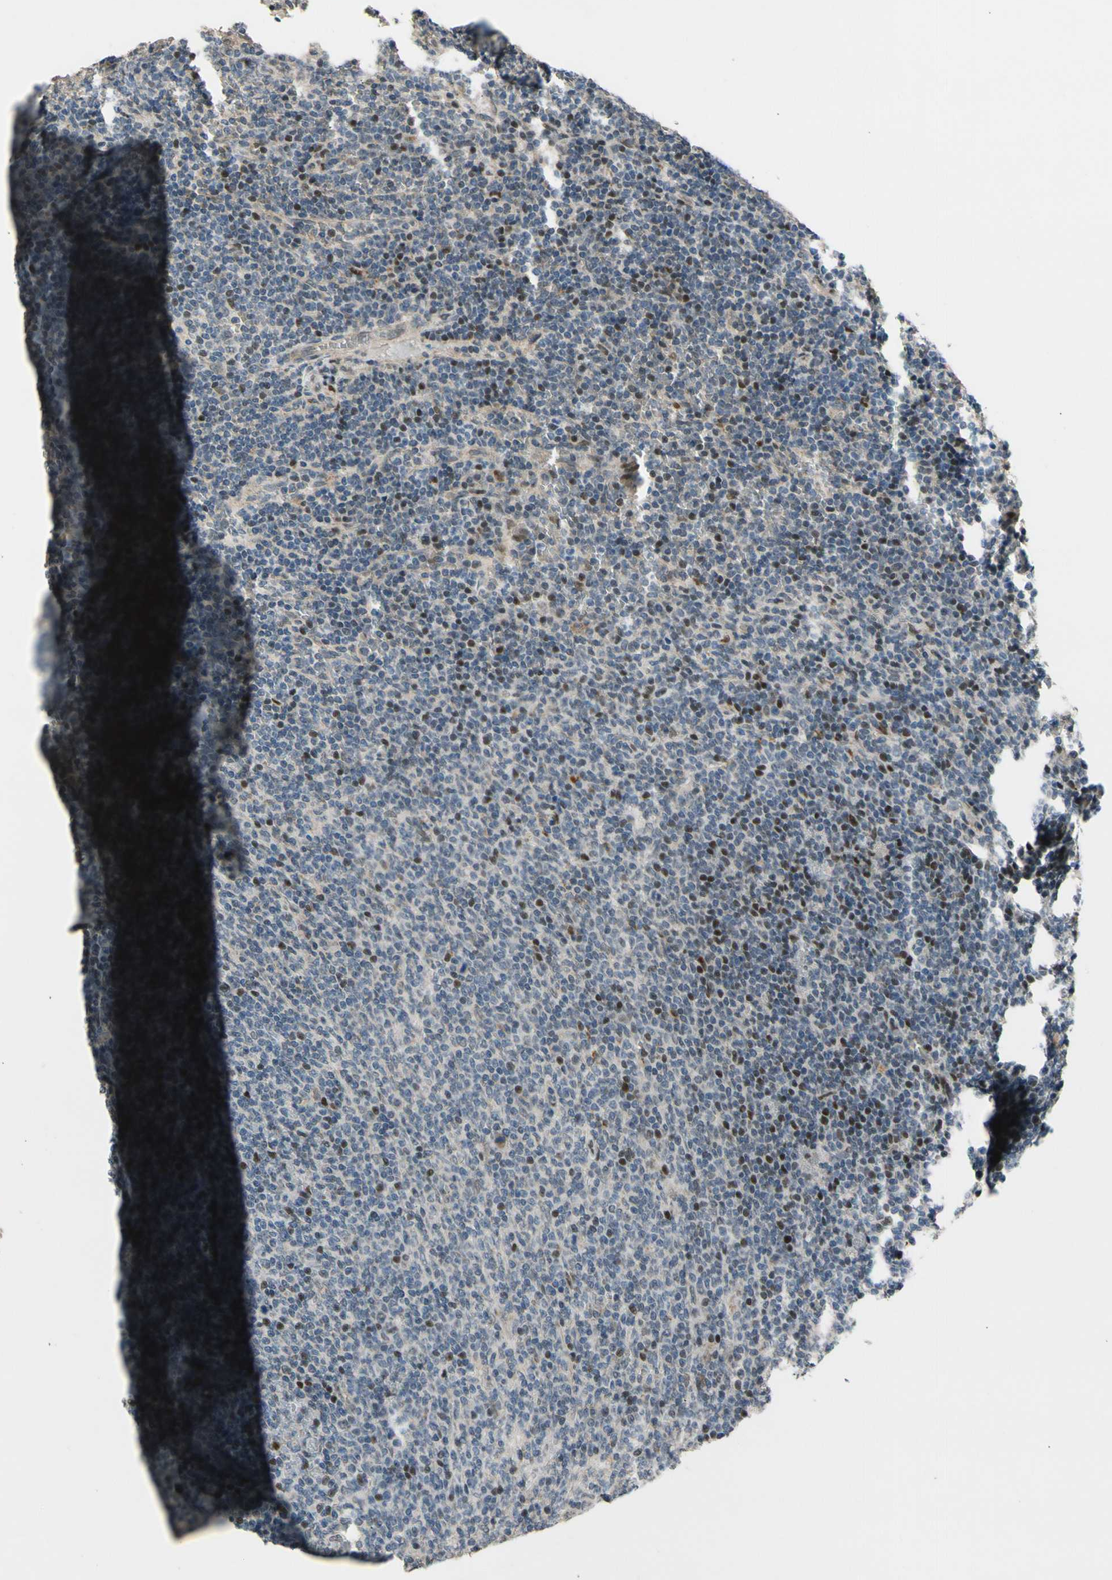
{"staining": {"intensity": "moderate", "quantity": "25%-75%", "location": "nuclear"}, "tissue": "lymphoma", "cell_type": "Tumor cells", "image_type": "cancer", "snomed": [{"axis": "morphology", "description": "Malignant lymphoma, non-Hodgkin's type, Low grade"}, {"axis": "topography", "description": "Spleen"}], "caption": "This is a photomicrograph of immunohistochemistry (IHC) staining of malignant lymphoma, non-Hodgkin's type (low-grade), which shows moderate expression in the nuclear of tumor cells.", "gene": "ZNF184", "patient": {"sex": "female", "age": 50}}